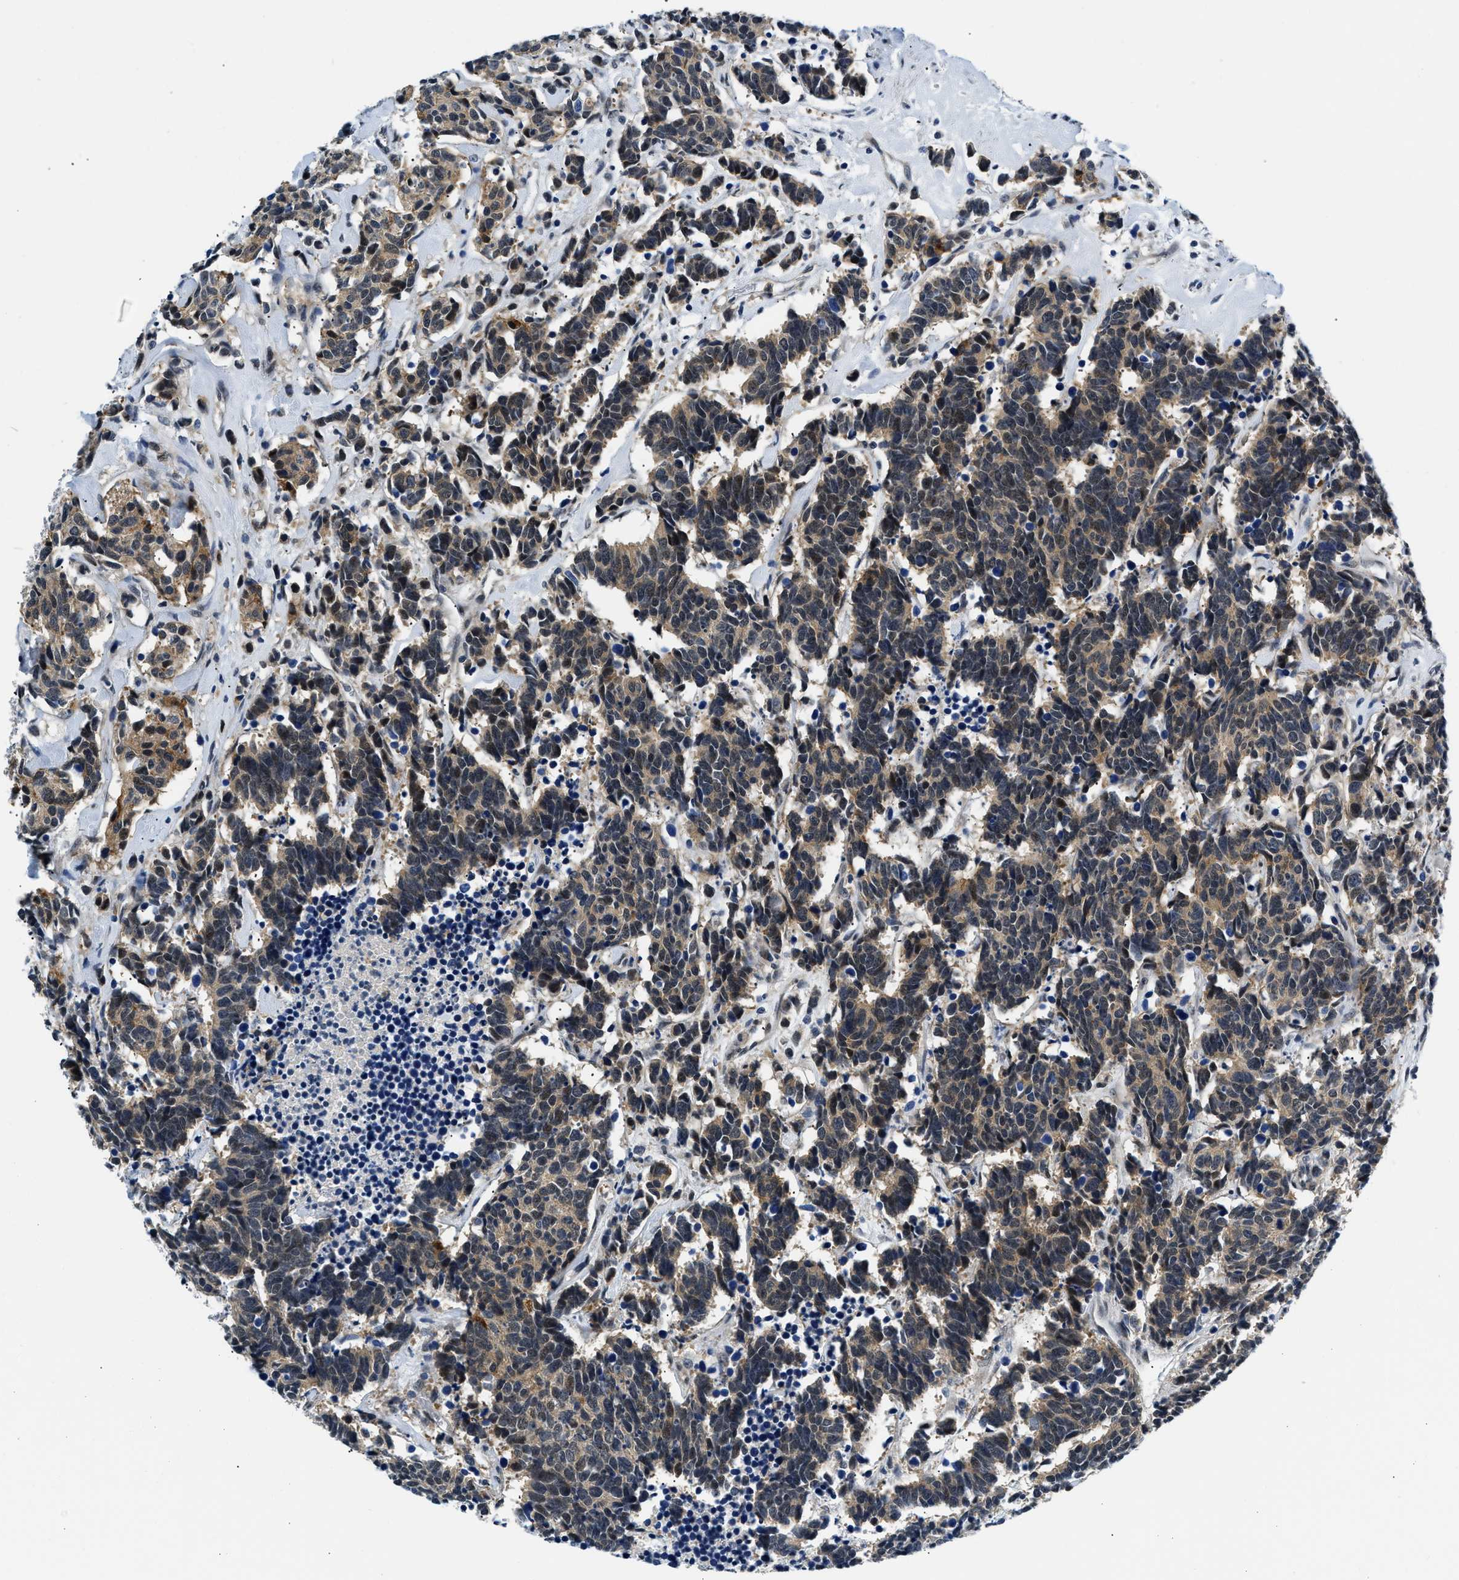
{"staining": {"intensity": "moderate", "quantity": ">75%", "location": "cytoplasmic/membranous"}, "tissue": "carcinoid", "cell_type": "Tumor cells", "image_type": "cancer", "snomed": [{"axis": "morphology", "description": "Carcinoma, NOS"}, {"axis": "morphology", "description": "Carcinoid, malignant, NOS"}, {"axis": "topography", "description": "Urinary bladder"}], "caption": "This photomicrograph reveals immunohistochemistry staining of carcinoid, with medium moderate cytoplasmic/membranous positivity in about >75% of tumor cells.", "gene": "SMAD4", "patient": {"sex": "male", "age": 57}}